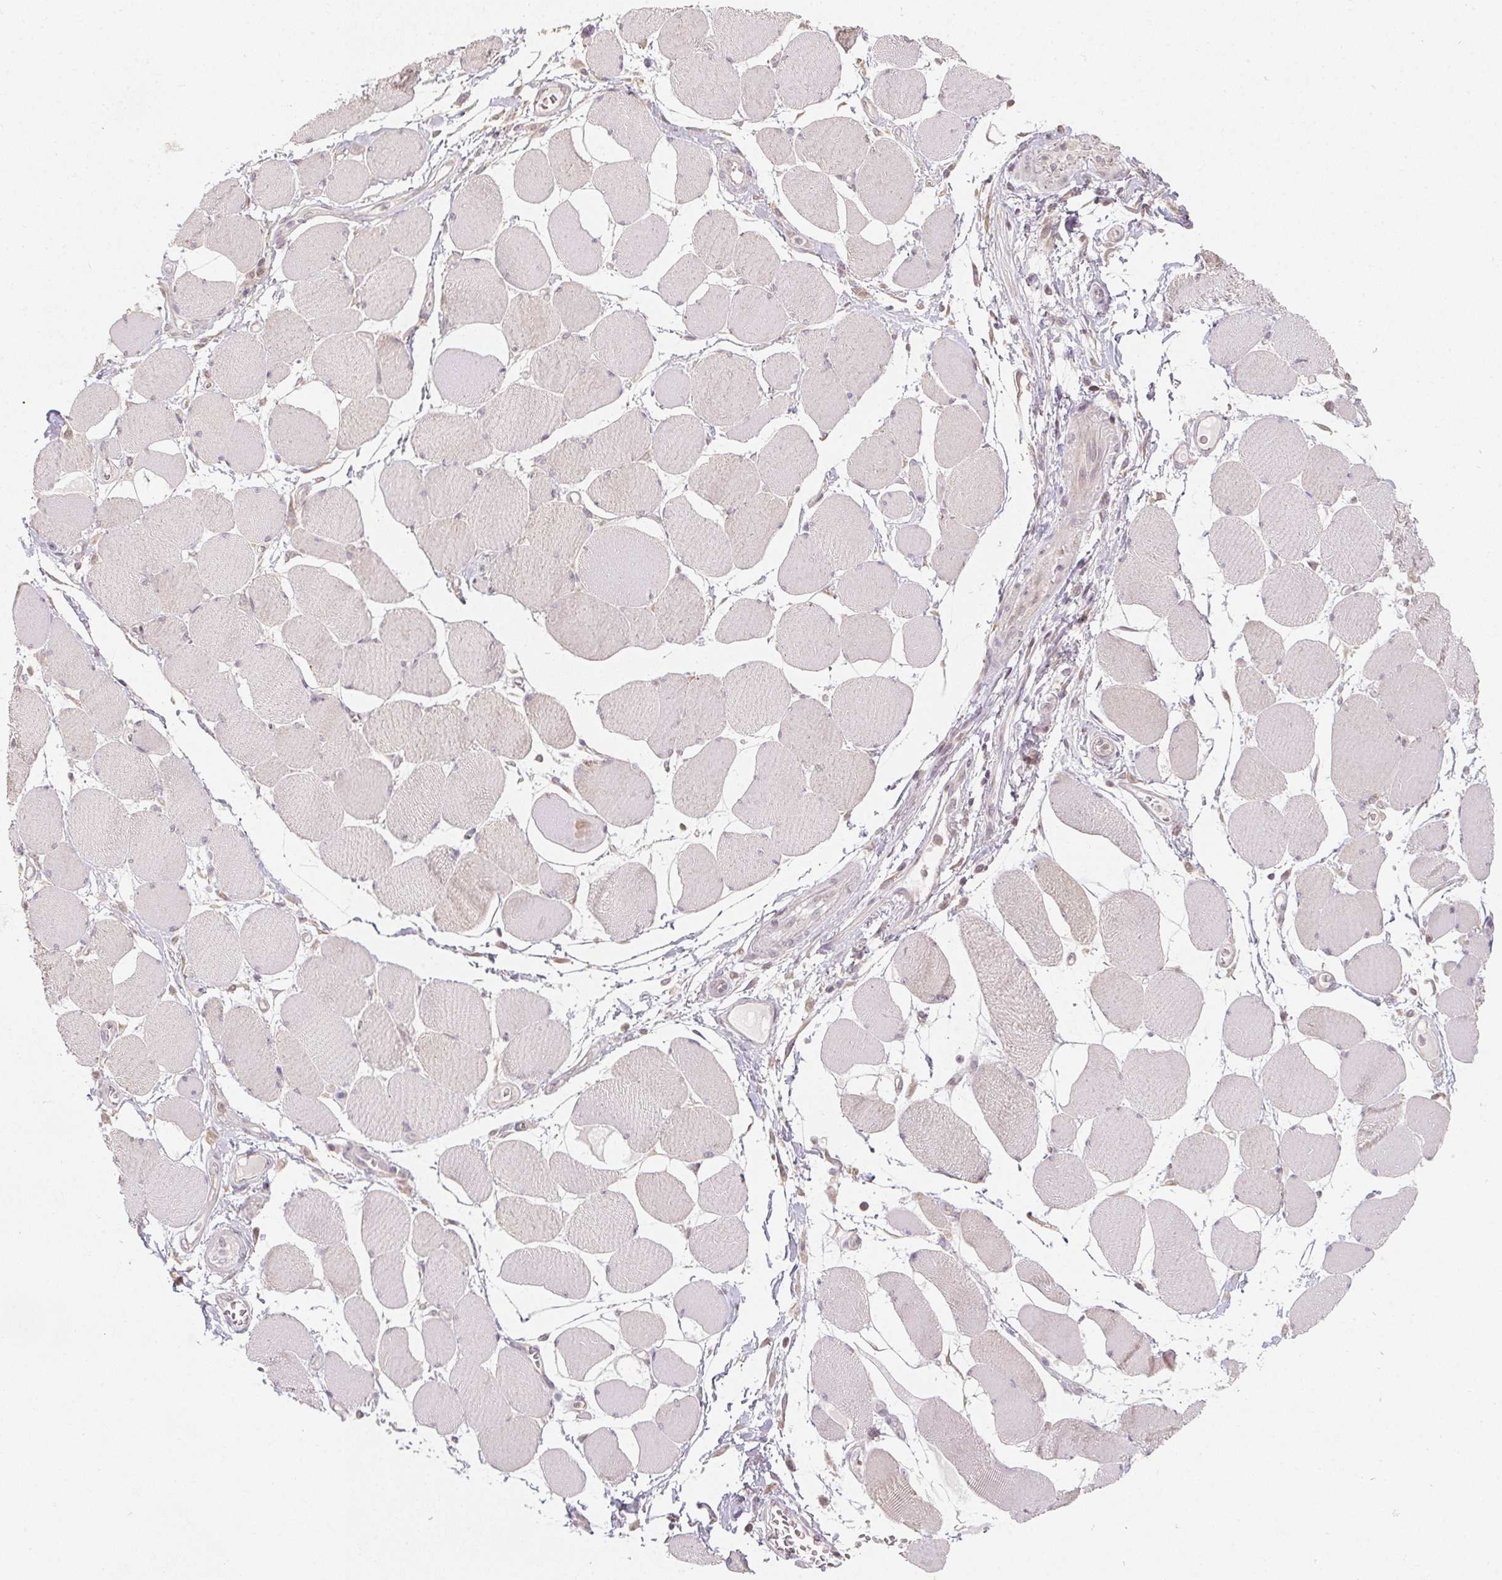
{"staining": {"intensity": "weak", "quantity": "<25%", "location": "cytoplasmic/membranous"}, "tissue": "skeletal muscle", "cell_type": "Myocytes", "image_type": "normal", "snomed": [{"axis": "morphology", "description": "Normal tissue, NOS"}, {"axis": "topography", "description": "Skeletal muscle"}], "caption": "Immunohistochemistry (IHC) photomicrograph of normal skeletal muscle stained for a protein (brown), which exhibits no positivity in myocytes. Nuclei are stained in blue.", "gene": "SOAT1", "patient": {"sex": "female", "age": 75}}